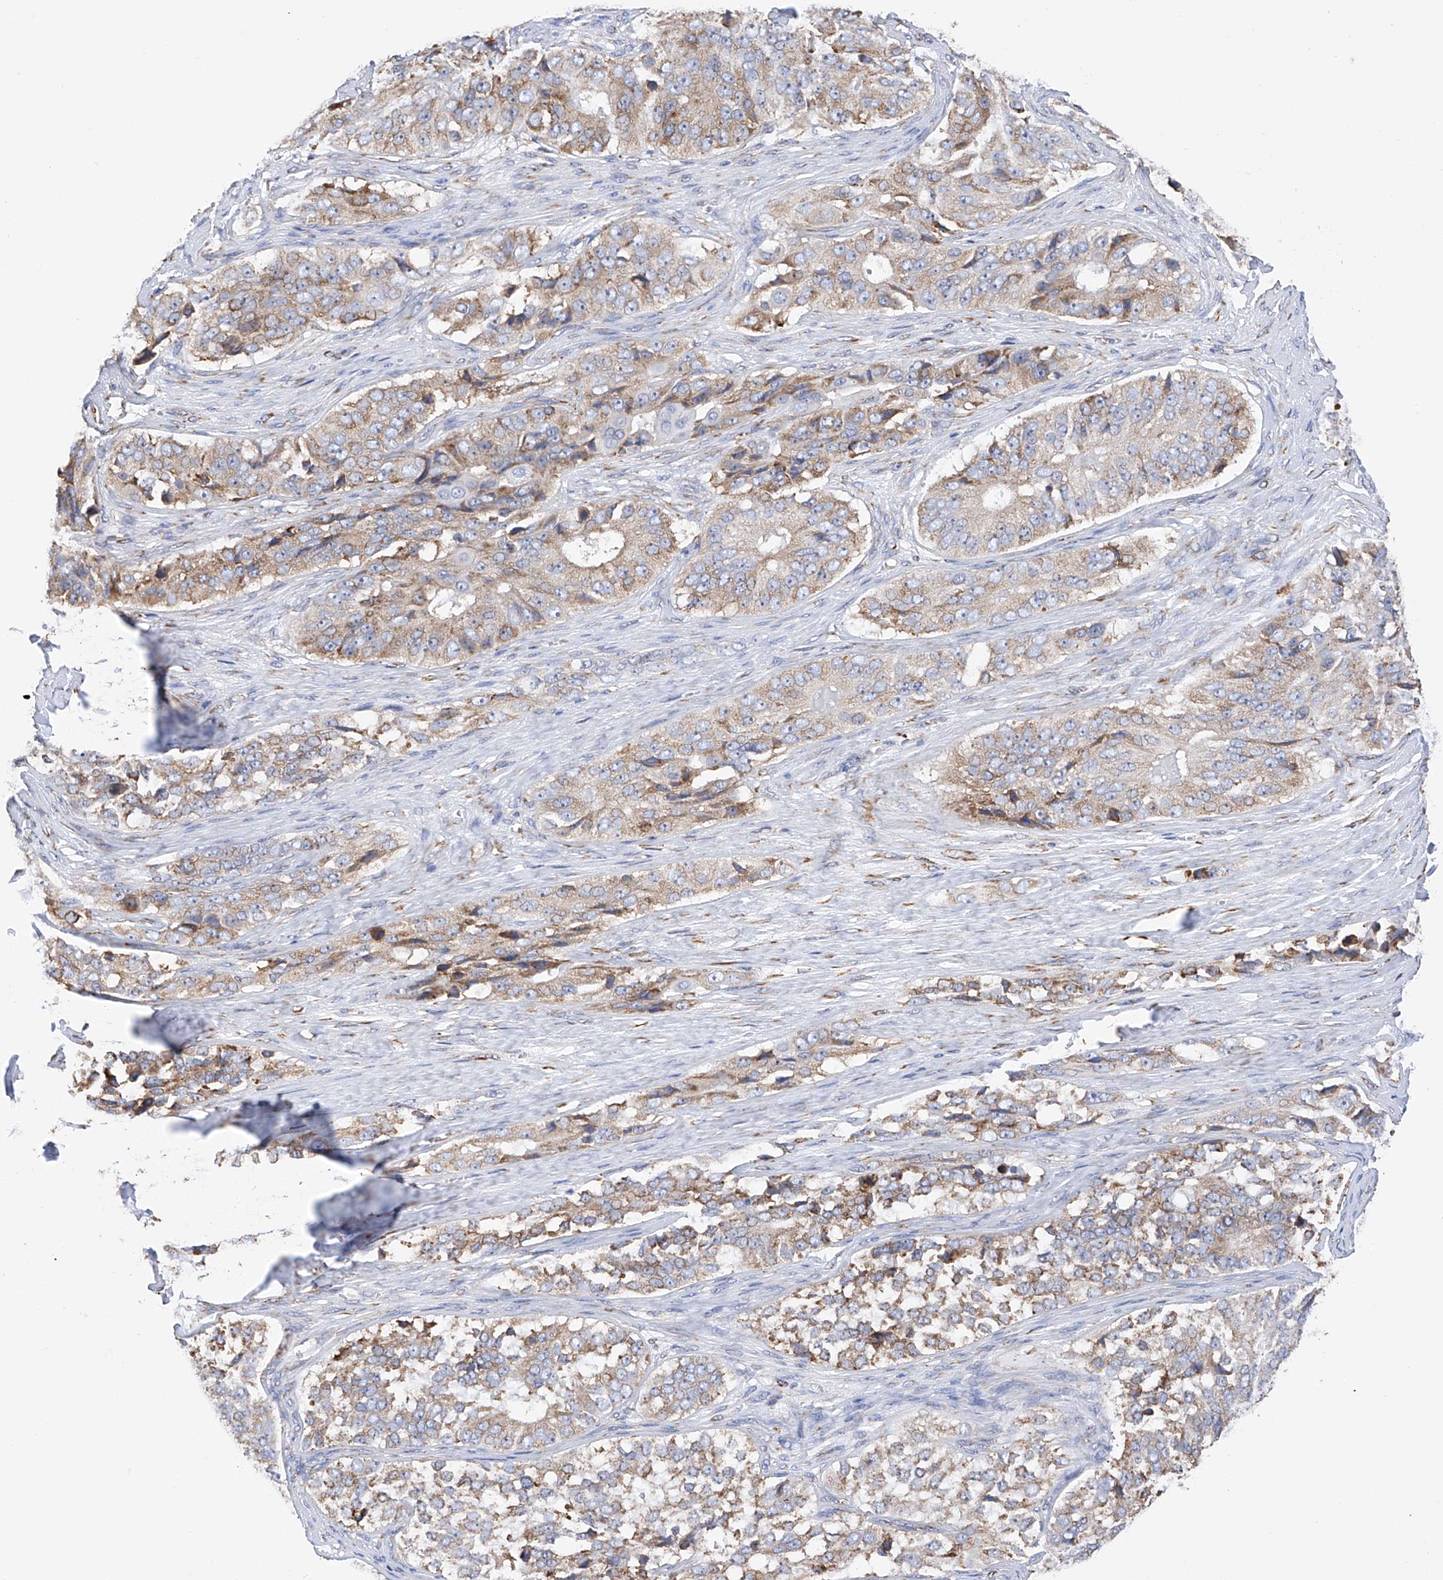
{"staining": {"intensity": "weak", "quantity": ">75%", "location": "cytoplasmic/membranous"}, "tissue": "ovarian cancer", "cell_type": "Tumor cells", "image_type": "cancer", "snomed": [{"axis": "morphology", "description": "Carcinoma, endometroid"}, {"axis": "topography", "description": "Ovary"}], "caption": "An image of human ovarian cancer (endometroid carcinoma) stained for a protein exhibits weak cytoplasmic/membranous brown staining in tumor cells.", "gene": "PDIA5", "patient": {"sex": "female", "age": 51}}